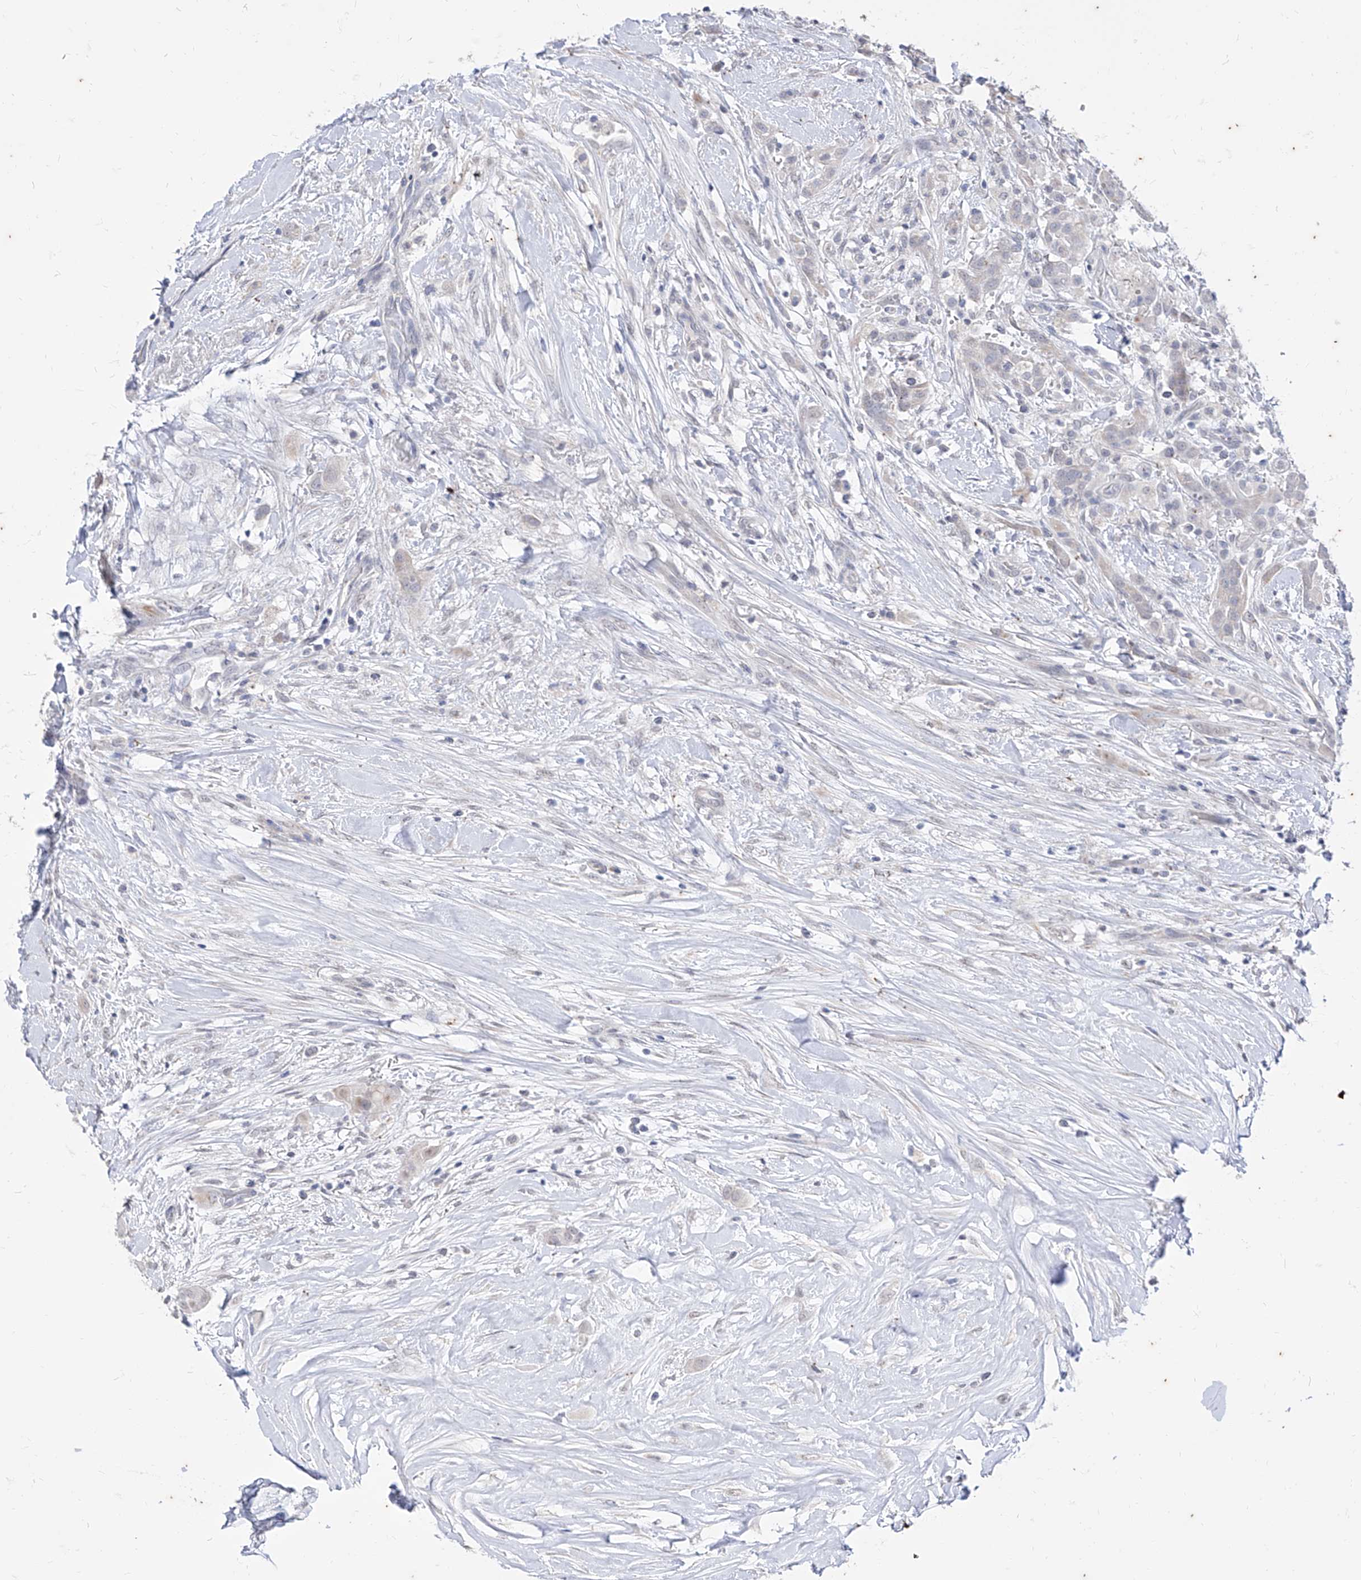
{"staining": {"intensity": "negative", "quantity": "none", "location": "none"}, "tissue": "thyroid cancer", "cell_type": "Tumor cells", "image_type": "cancer", "snomed": [{"axis": "morphology", "description": "Papillary adenocarcinoma, NOS"}, {"axis": "topography", "description": "Thyroid gland"}], "caption": "High power microscopy micrograph of an immunohistochemistry histopathology image of thyroid cancer (papillary adenocarcinoma), revealing no significant positivity in tumor cells.", "gene": "PHF20L1", "patient": {"sex": "female", "age": 59}}